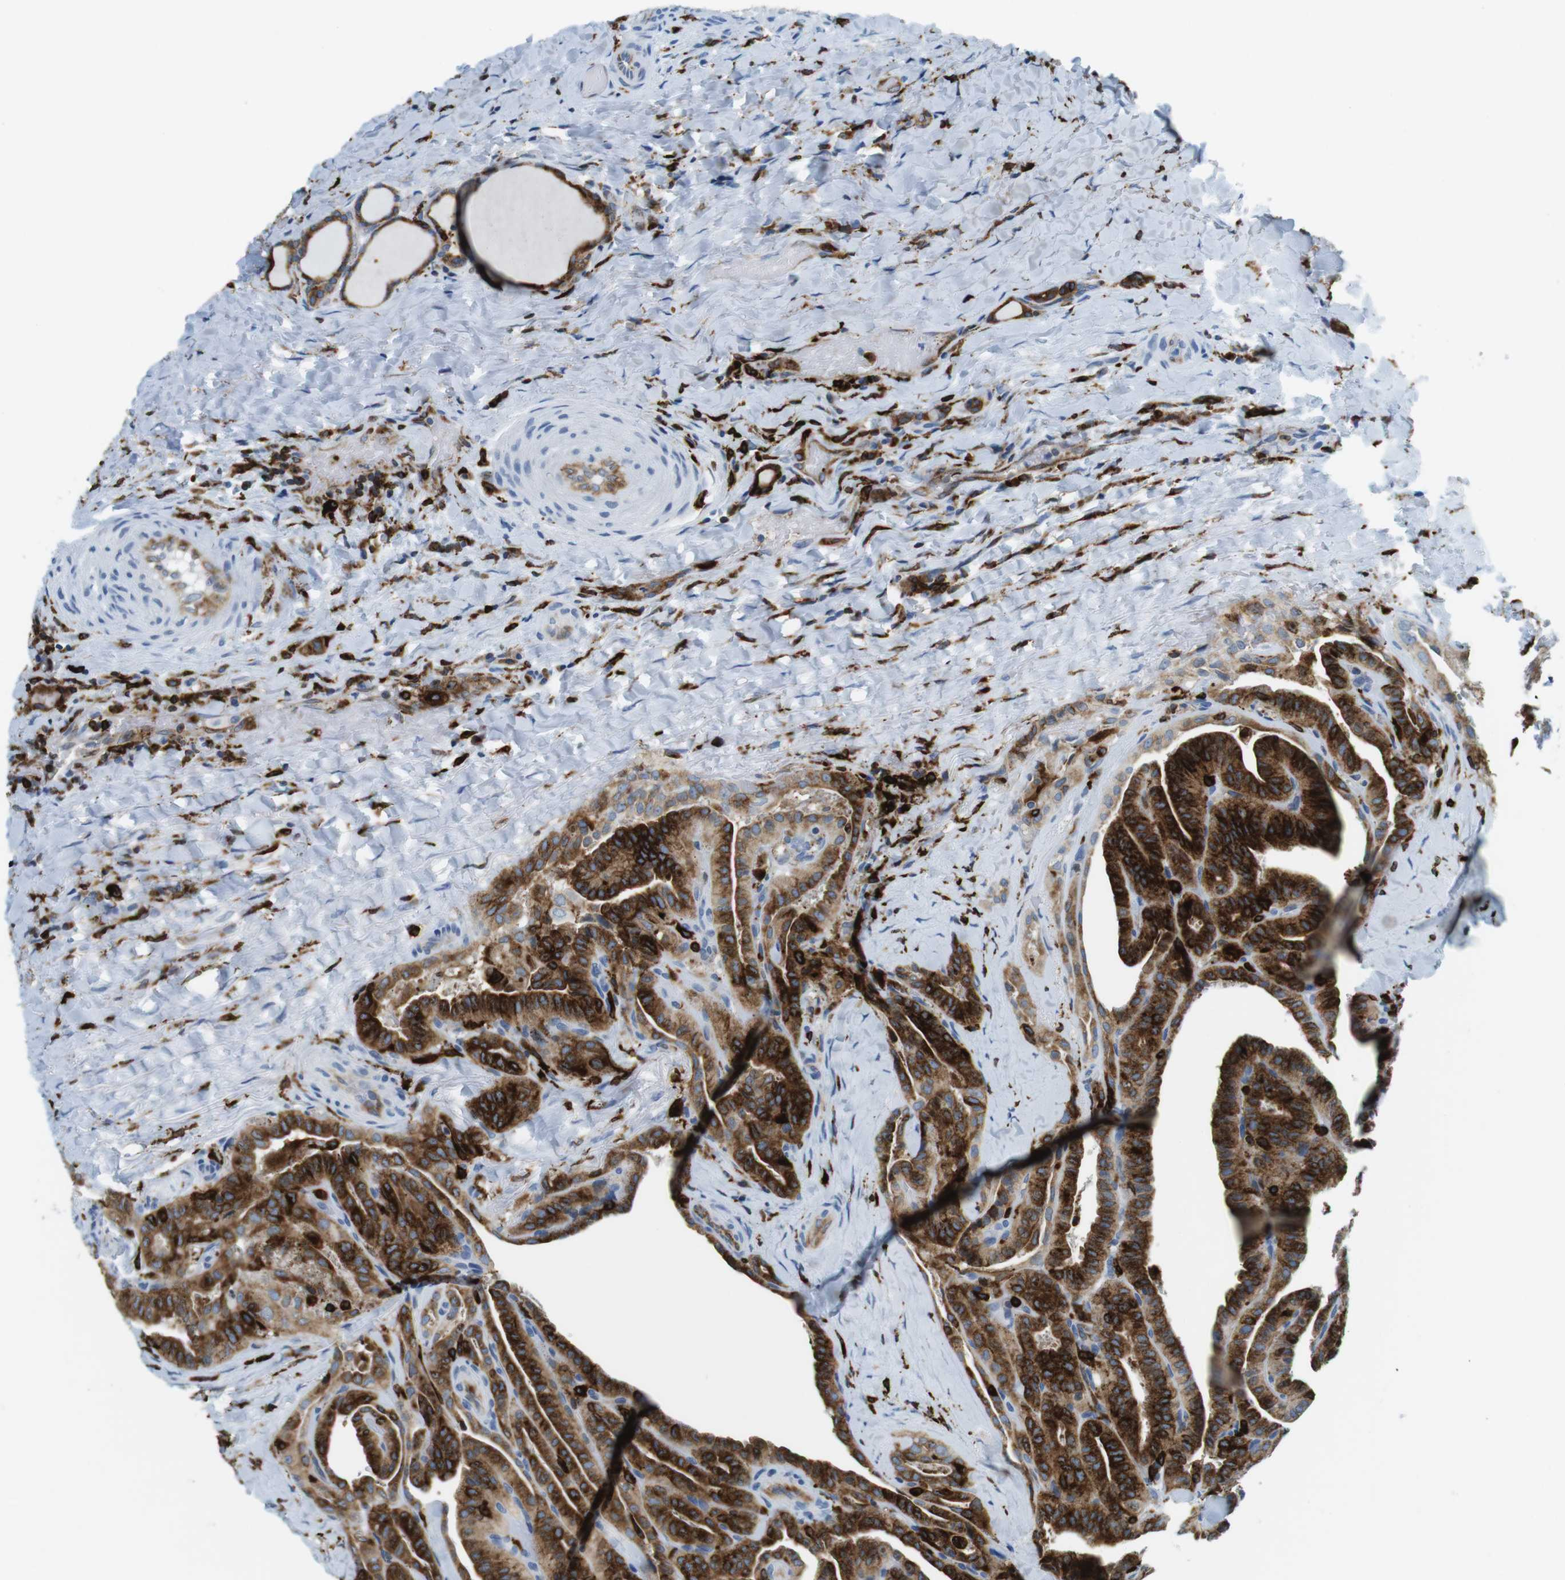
{"staining": {"intensity": "strong", "quantity": ">75%", "location": "cytoplasmic/membranous"}, "tissue": "thyroid cancer", "cell_type": "Tumor cells", "image_type": "cancer", "snomed": [{"axis": "morphology", "description": "Papillary adenocarcinoma, NOS"}, {"axis": "topography", "description": "Thyroid gland"}], "caption": "Immunohistochemical staining of thyroid cancer (papillary adenocarcinoma) exhibits high levels of strong cytoplasmic/membranous protein expression in about >75% of tumor cells. The protein of interest is stained brown, and the nuclei are stained in blue (DAB (3,3'-diaminobenzidine) IHC with brightfield microscopy, high magnification).", "gene": "CIITA", "patient": {"sex": "male", "age": 77}}